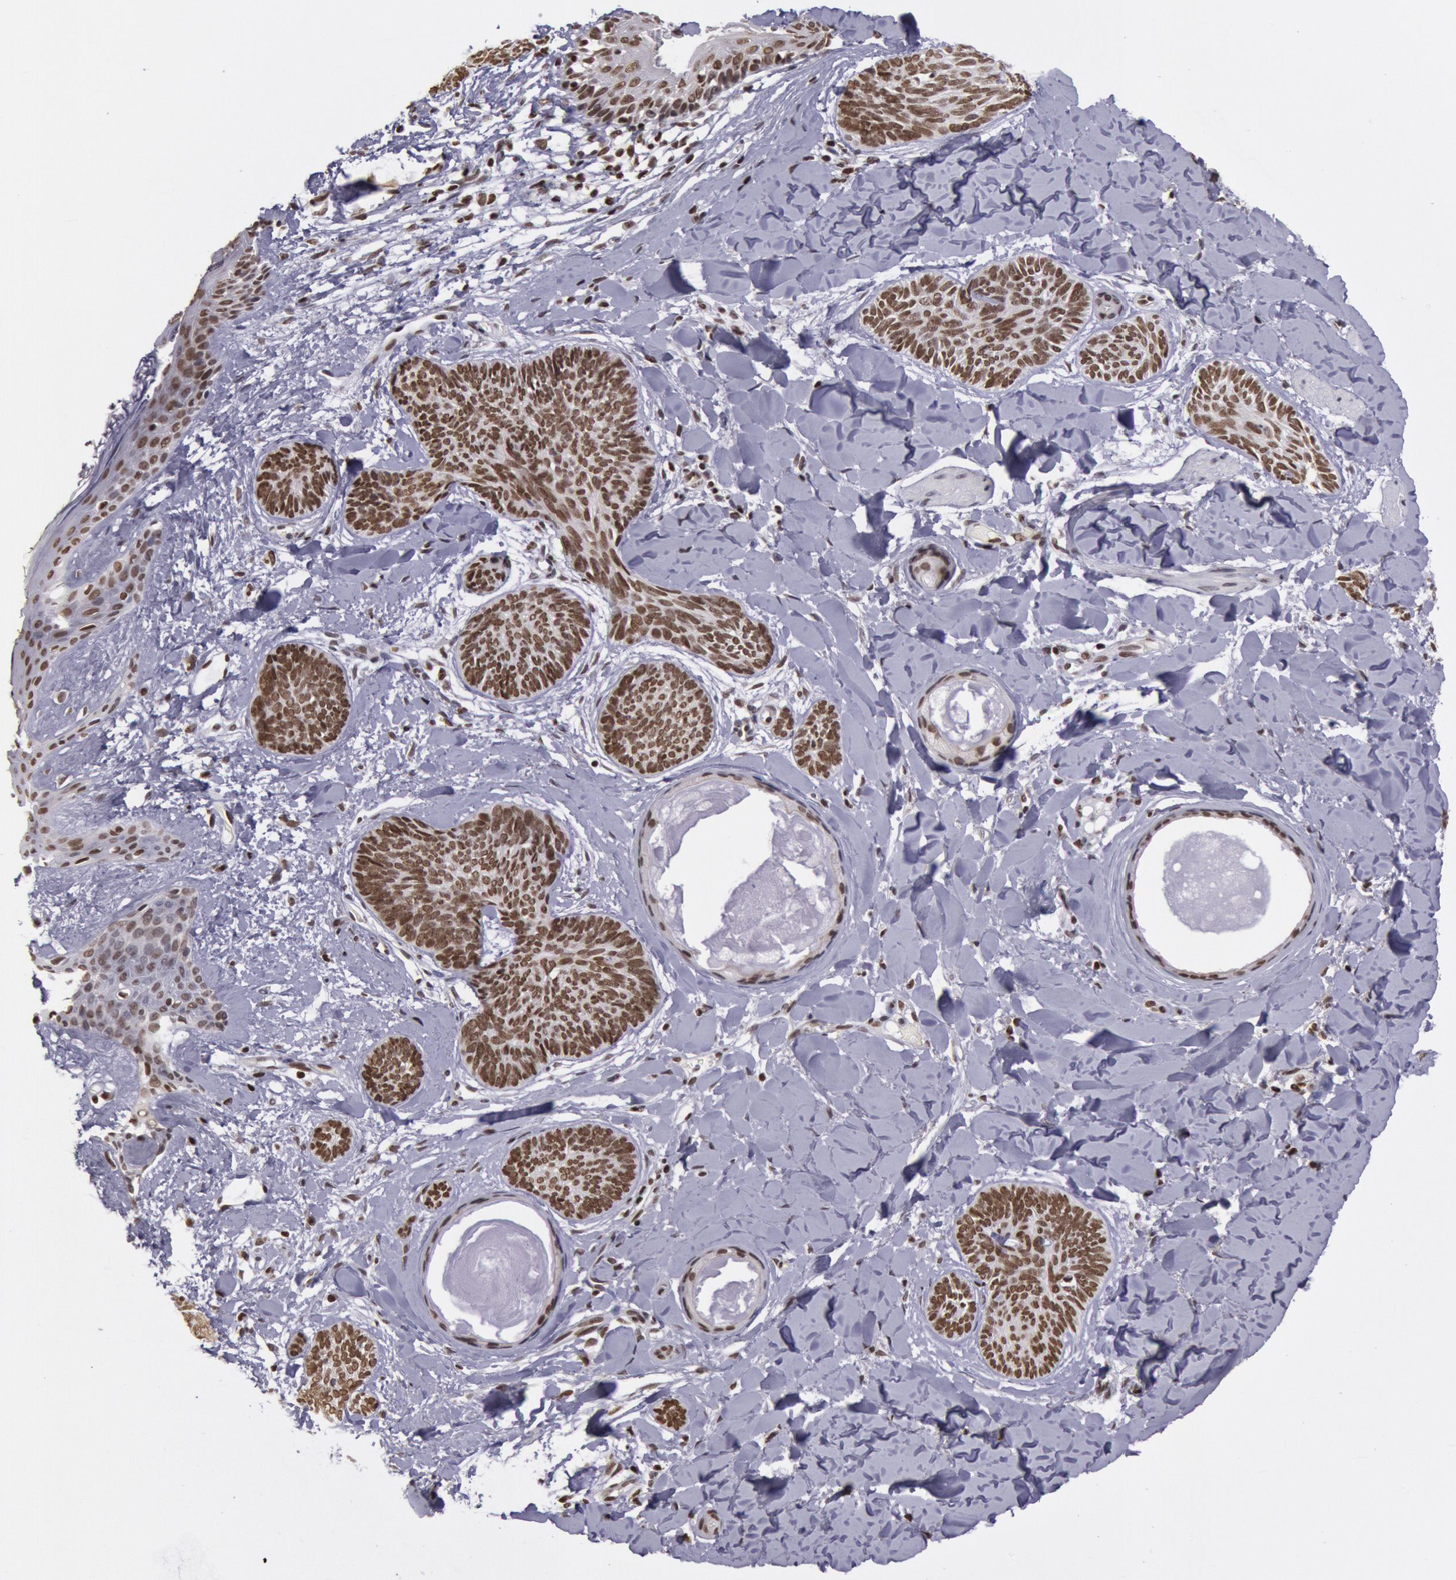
{"staining": {"intensity": "strong", "quantity": ">75%", "location": "nuclear"}, "tissue": "skin cancer", "cell_type": "Tumor cells", "image_type": "cancer", "snomed": [{"axis": "morphology", "description": "Basal cell carcinoma"}, {"axis": "topography", "description": "Skin"}], "caption": "Skin basal cell carcinoma stained with immunohistochemistry shows strong nuclear staining in approximately >75% of tumor cells.", "gene": "NKAP", "patient": {"sex": "female", "age": 81}}